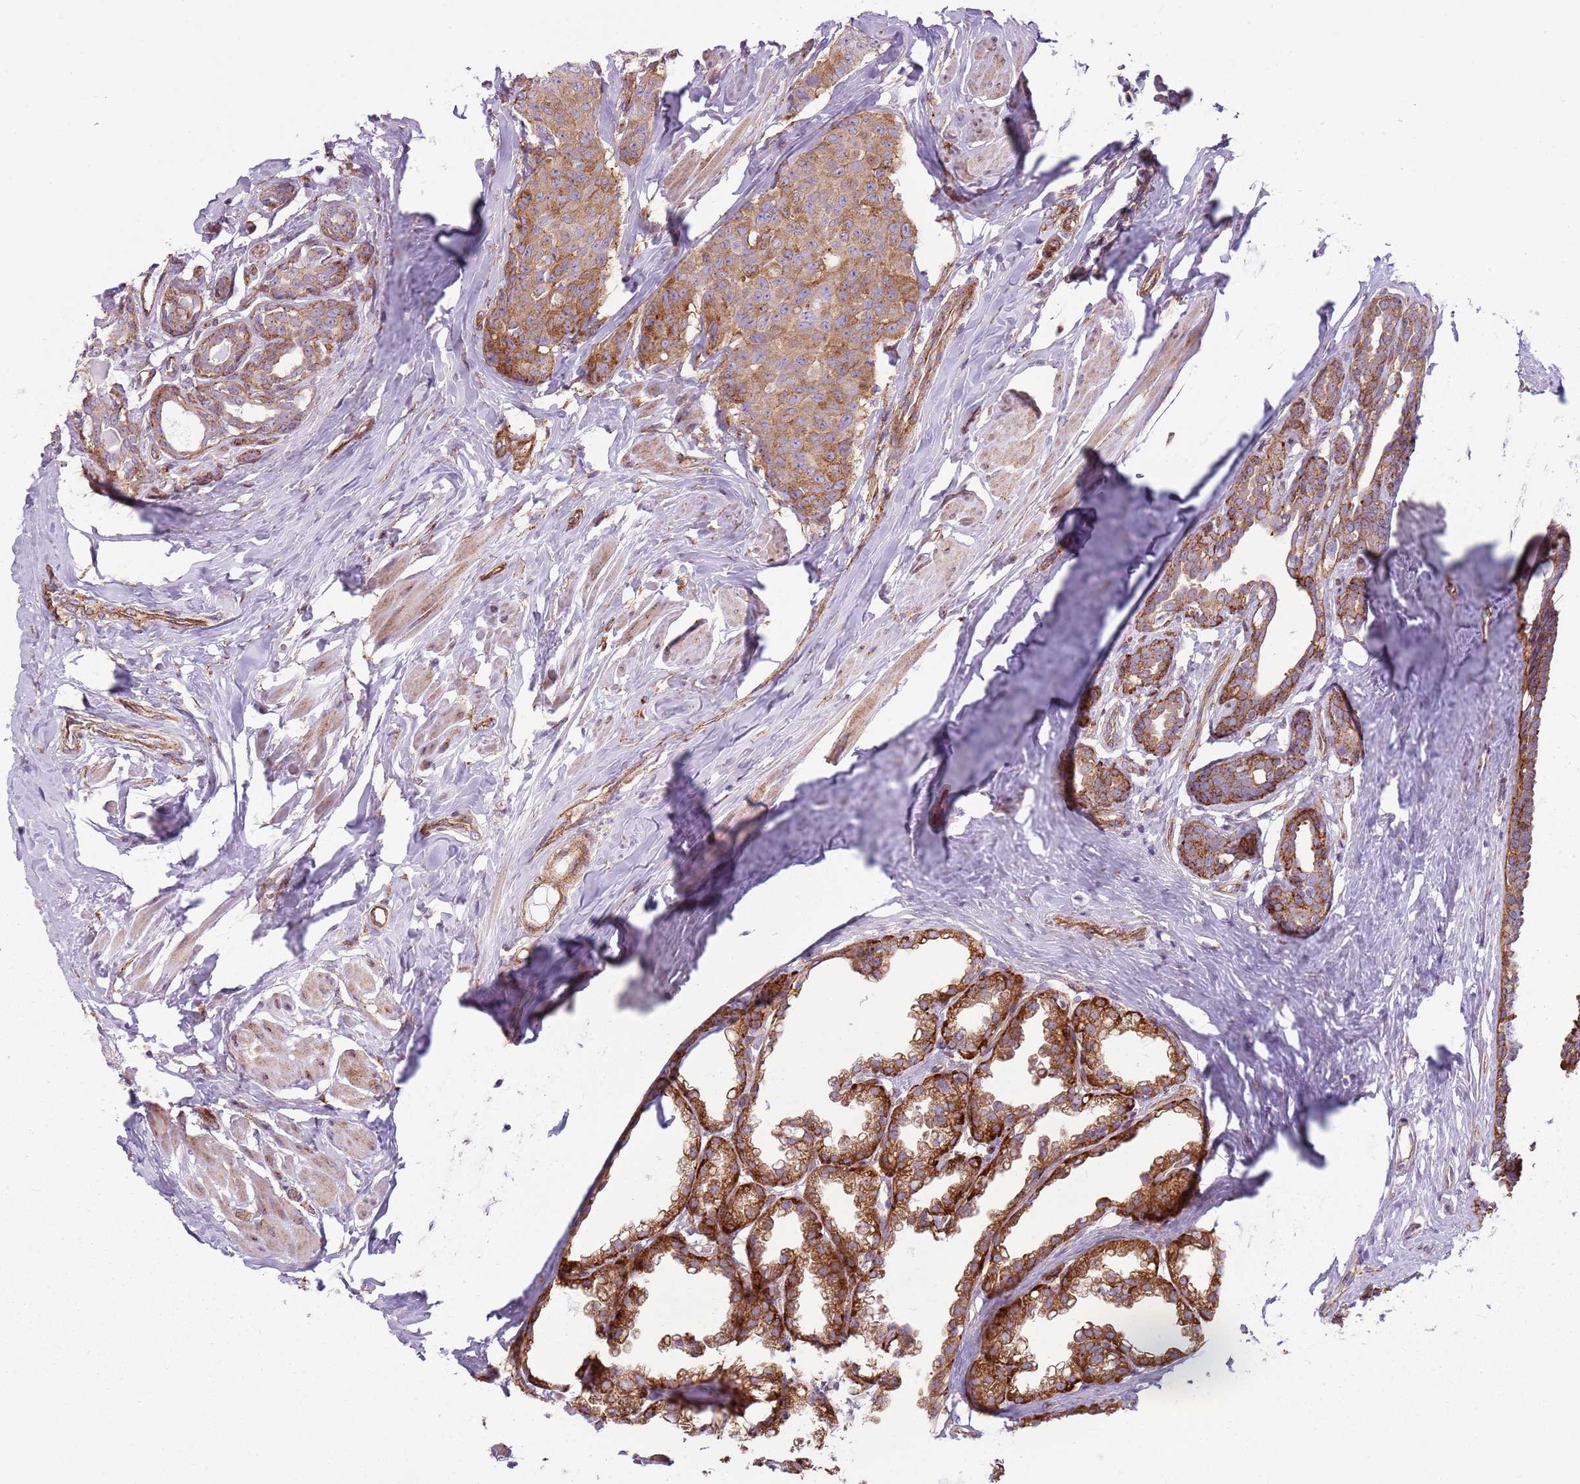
{"staining": {"intensity": "moderate", "quantity": ">75%", "location": "cytoplasmic/membranous"}, "tissue": "breast cancer", "cell_type": "Tumor cells", "image_type": "cancer", "snomed": [{"axis": "morphology", "description": "Duct carcinoma"}, {"axis": "topography", "description": "Breast"}], "caption": "Immunohistochemistry micrograph of breast infiltrating ductal carcinoma stained for a protein (brown), which exhibits medium levels of moderate cytoplasmic/membranous staining in about >75% of tumor cells.", "gene": "SNX1", "patient": {"sex": "female", "age": 40}}